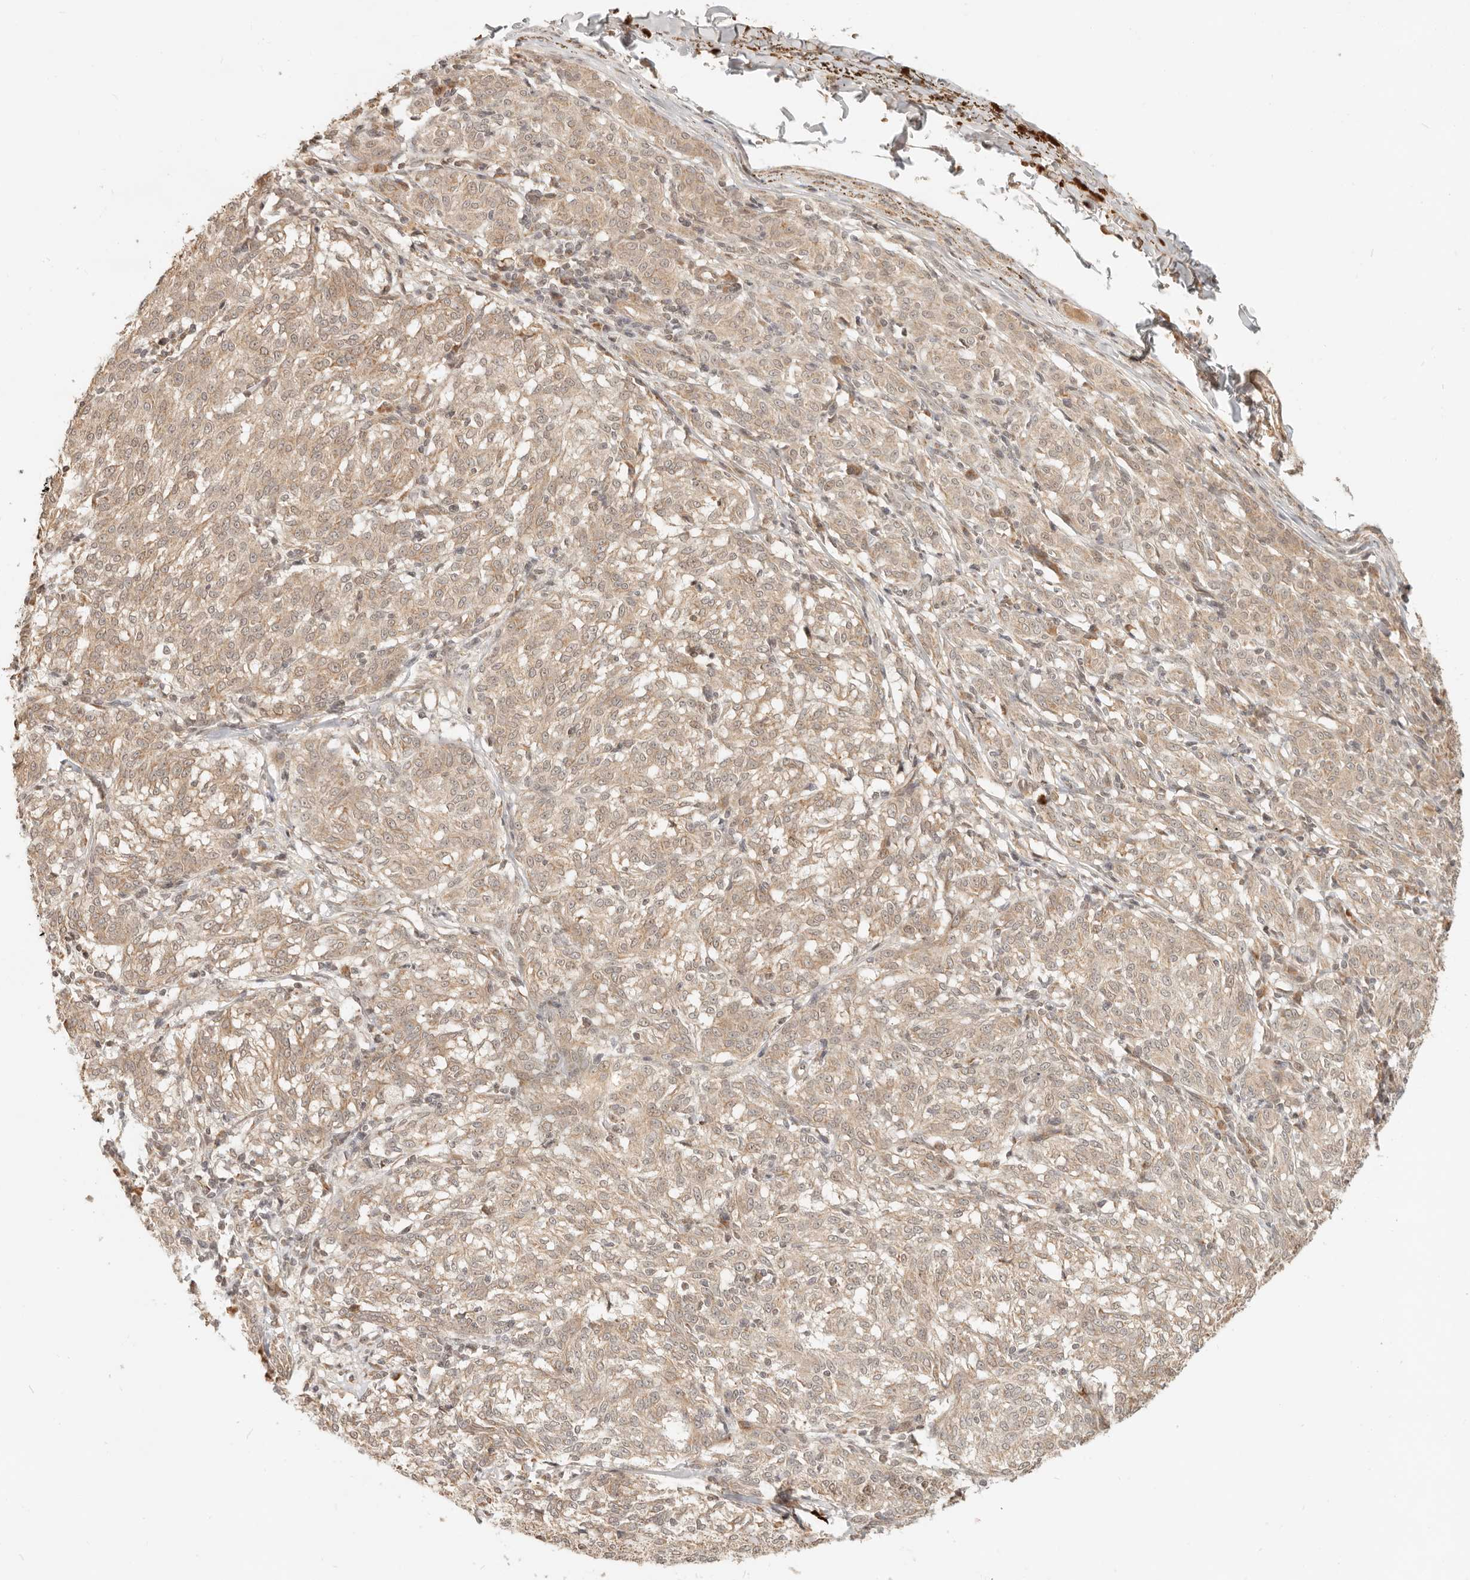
{"staining": {"intensity": "weak", "quantity": "25%-75%", "location": "cytoplasmic/membranous"}, "tissue": "melanoma", "cell_type": "Tumor cells", "image_type": "cancer", "snomed": [{"axis": "morphology", "description": "Malignant melanoma, NOS"}, {"axis": "topography", "description": "Skin"}], "caption": "Tumor cells show weak cytoplasmic/membranous expression in about 25%-75% of cells in malignant melanoma. Ihc stains the protein of interest in brown and the nuclei are stained blue.", "gene": "BAALC", "patient": {"sex": "female", "age": 72}}